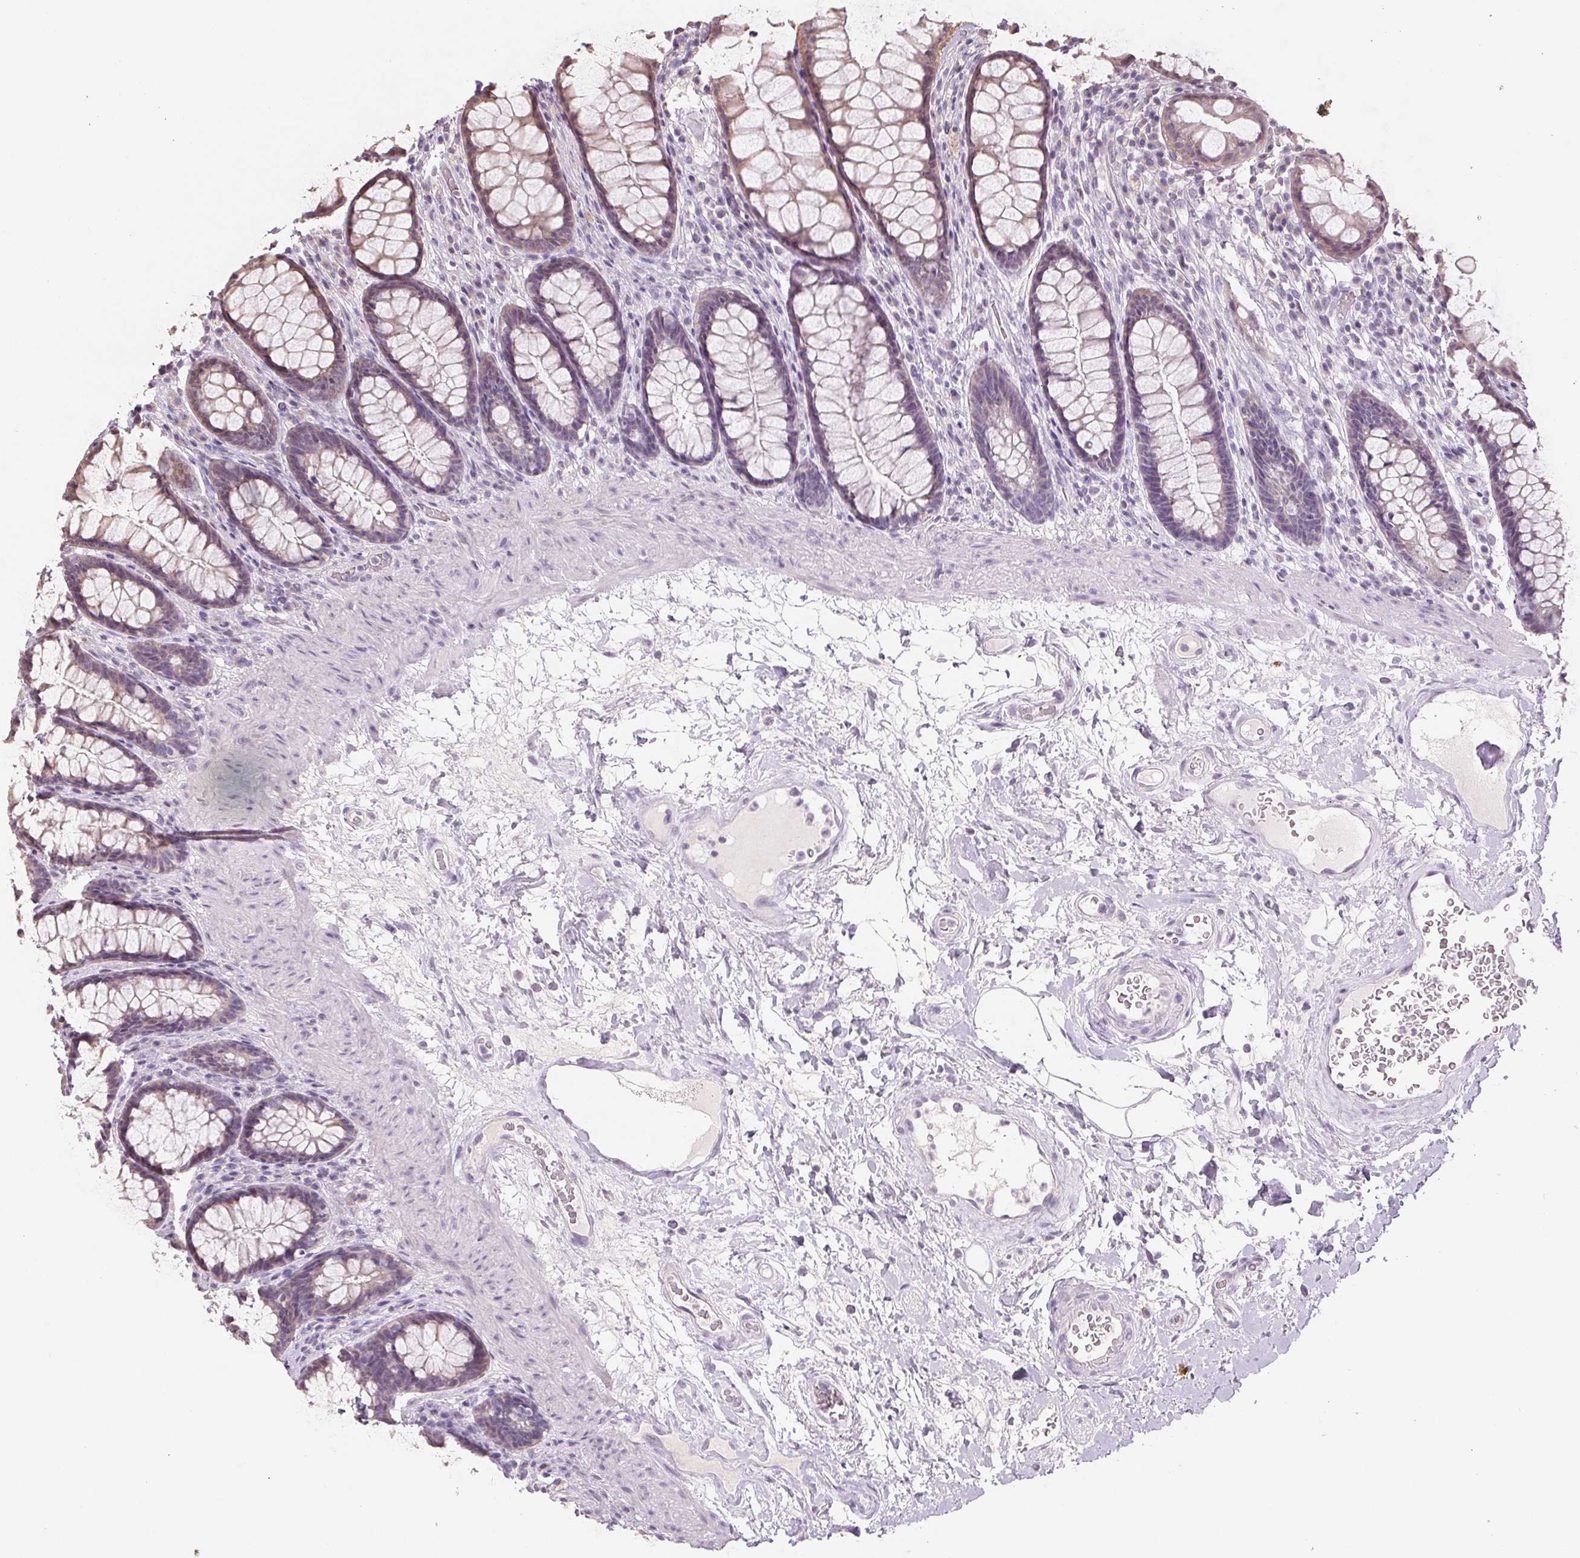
{"staining": {"intensity": "negative", "quantity": "none", "location": "none"}, "tissue": "rectum", "cell_type": "Glandular cells", "image_type": "normal", "snomed": [{"axis": "morphology", "description": "Normal tissue, NOS"}, {"axis": "topography", "description": "Rectum"}], "caption": "DAB (3,3'-diaminobenzidine) immunohistochemical staining of unremarkable rectum demonstrates no significant expression in glandular cells. (Stains: DAB immunohistochemistry with hematoxylin counter stain, Microscopy: brightfield microscopy at high magnification).", "gene": "COX14", "patient": {"sex": "male", "age": 72}}